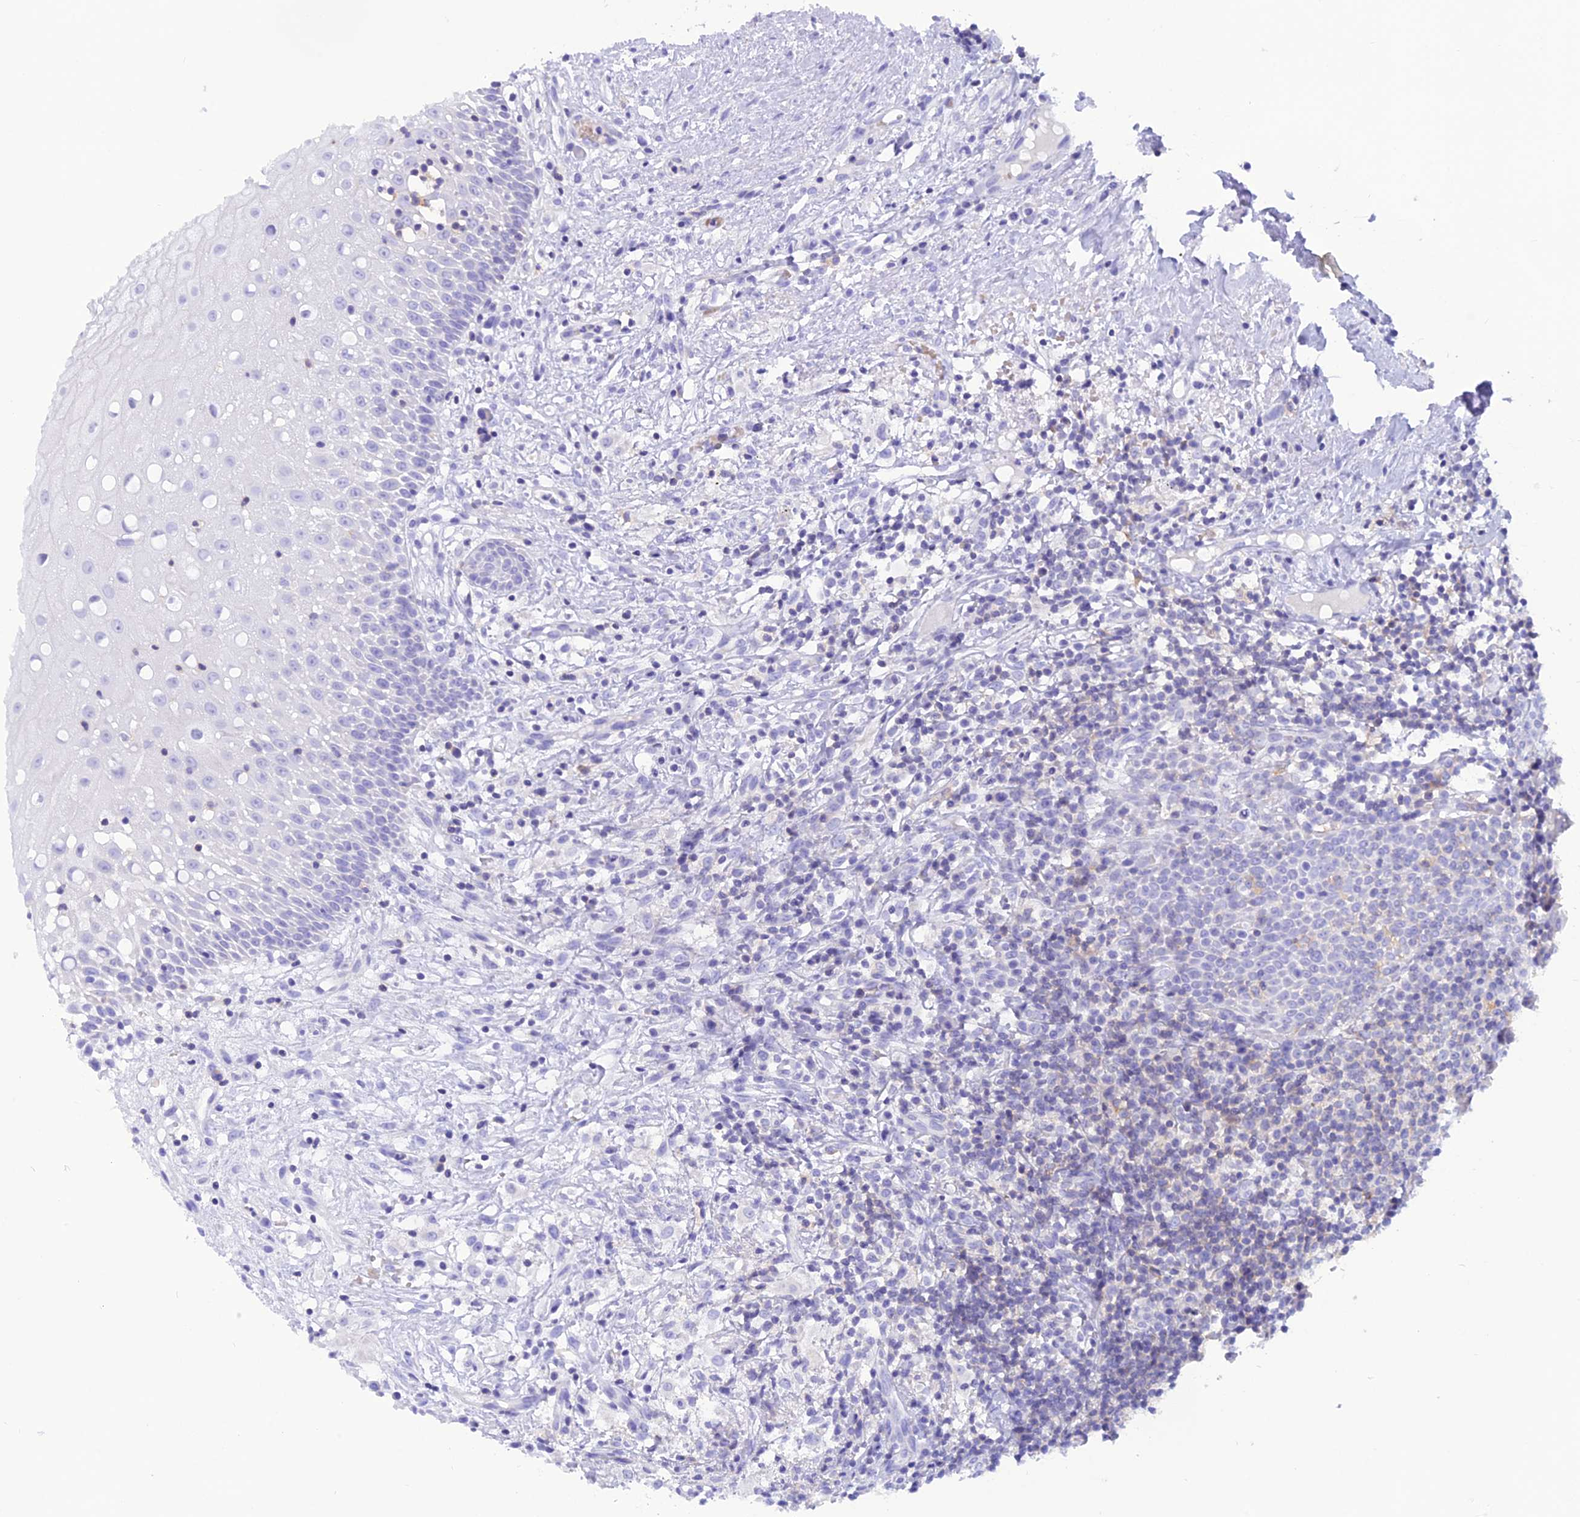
{"staining": {"intensity": "negative", "quantity": "none", "location": "none"}, "tissue": "oral mucosa", "cell_type": "Squamous epithelial cells", "image_type": "normal", "snomed": [{"axis": "morphology", "description": "Normal tissue, NOS"}, {"axis": "topography", "description": "Oral tissue"}], "caption": "Oral mucosa stained for a protein using immunohistochemistry shows no staining squamous epithelial cells.", "gene": "GLYATL1B", "patient": {"sex": "female", "age": 69}}